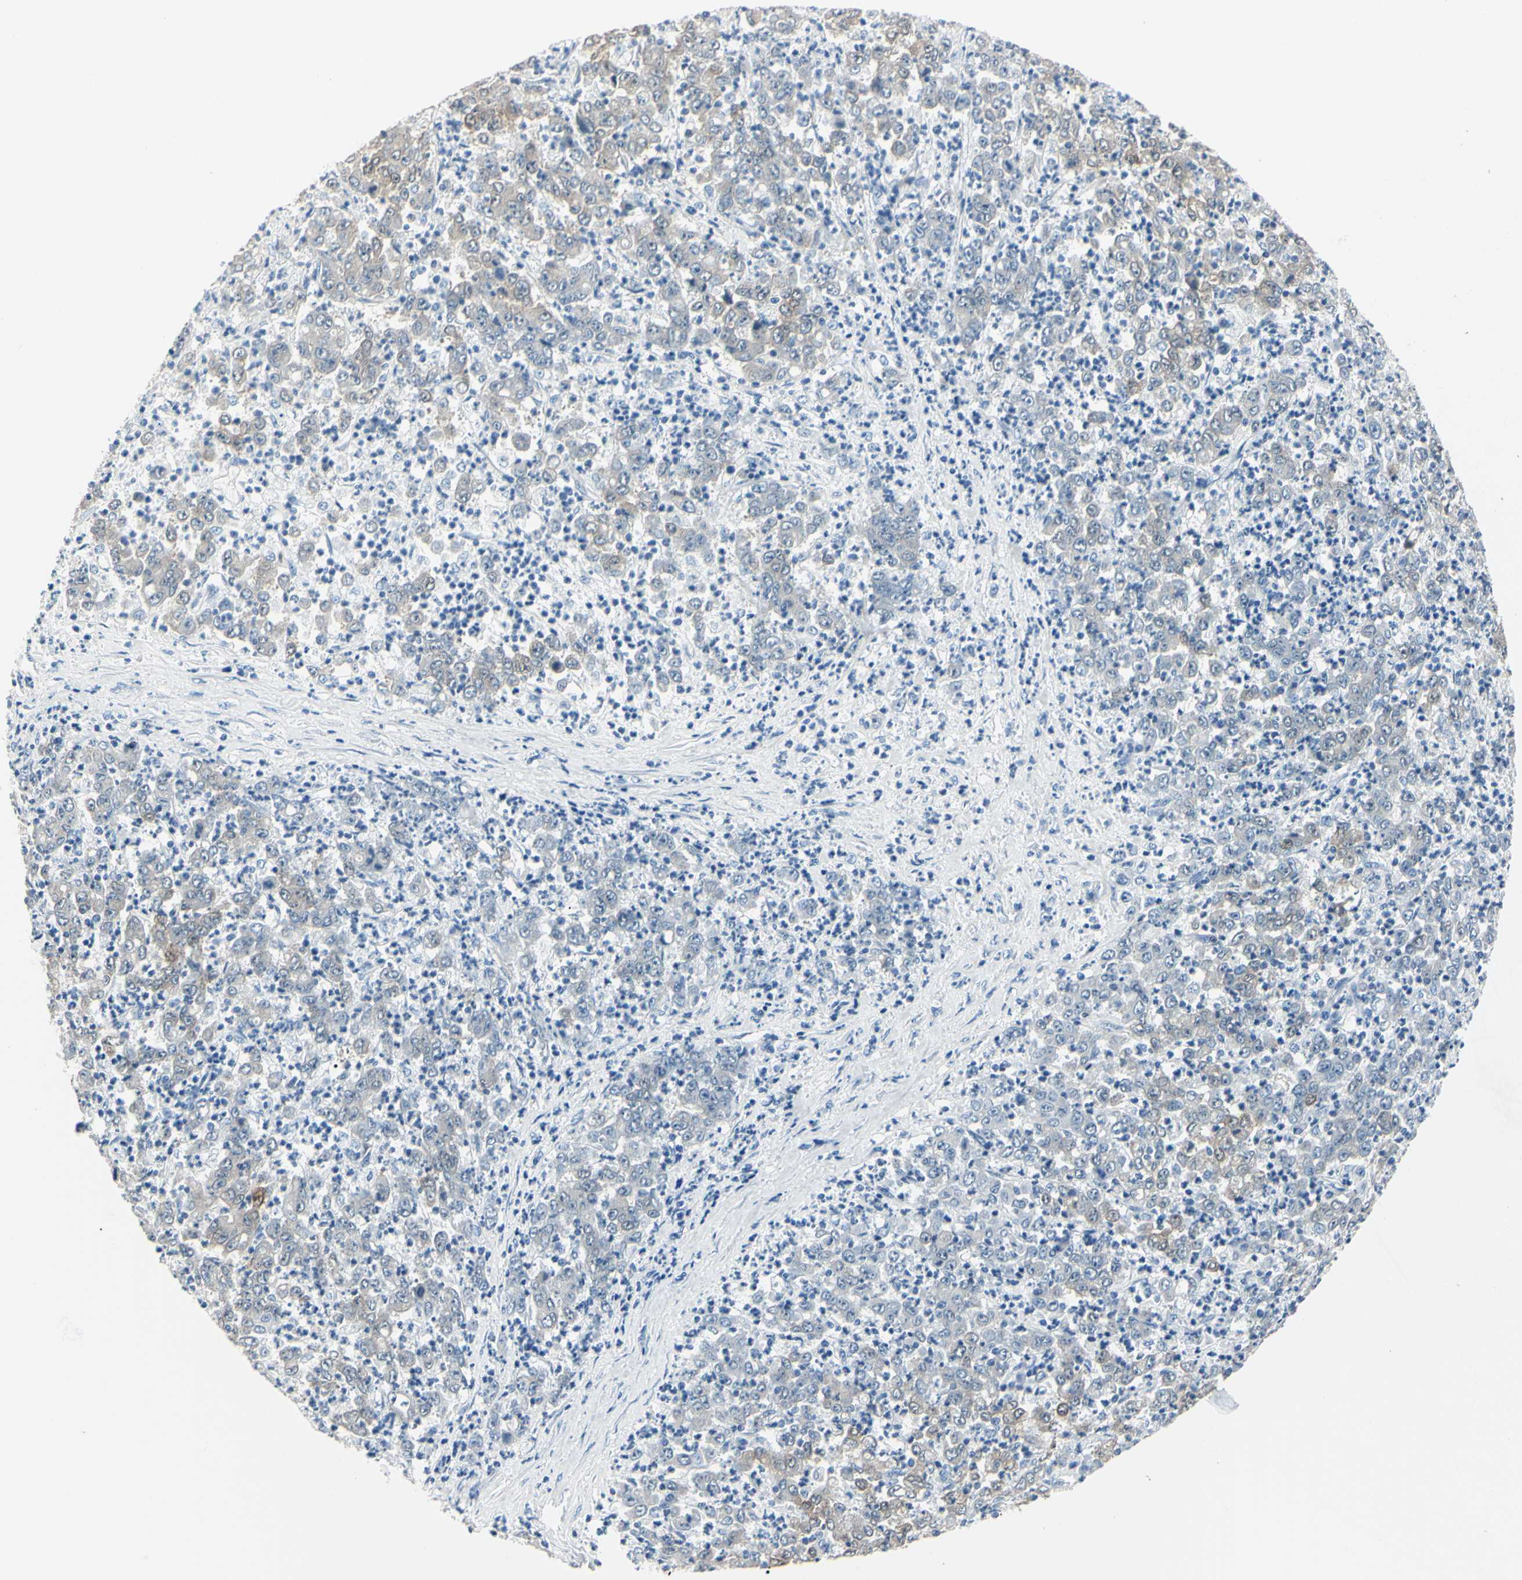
{"staining": {"intensity": "moderate", "quantity": "<25%", "location": "cytoplasmic/membranous,nuclear"}, "tissue": "stomach cancer", "cell_type": "Tumor cells", "image_type": "cancer", "snomed": [{"axis": "morphology", "description": "Adenocarcinoma, NOS"}, {"axis": "topography", "description": "Stomach, lower"}], "caption": "Protein staining of stomach adenocarcinoma tissue demonstrates moderate cytoplasmic/membranous and nuclear staining in approximately <25% of tumor cells.", "gene": "AKR1C3", "patient": {"sex": "female", "age": 71}}